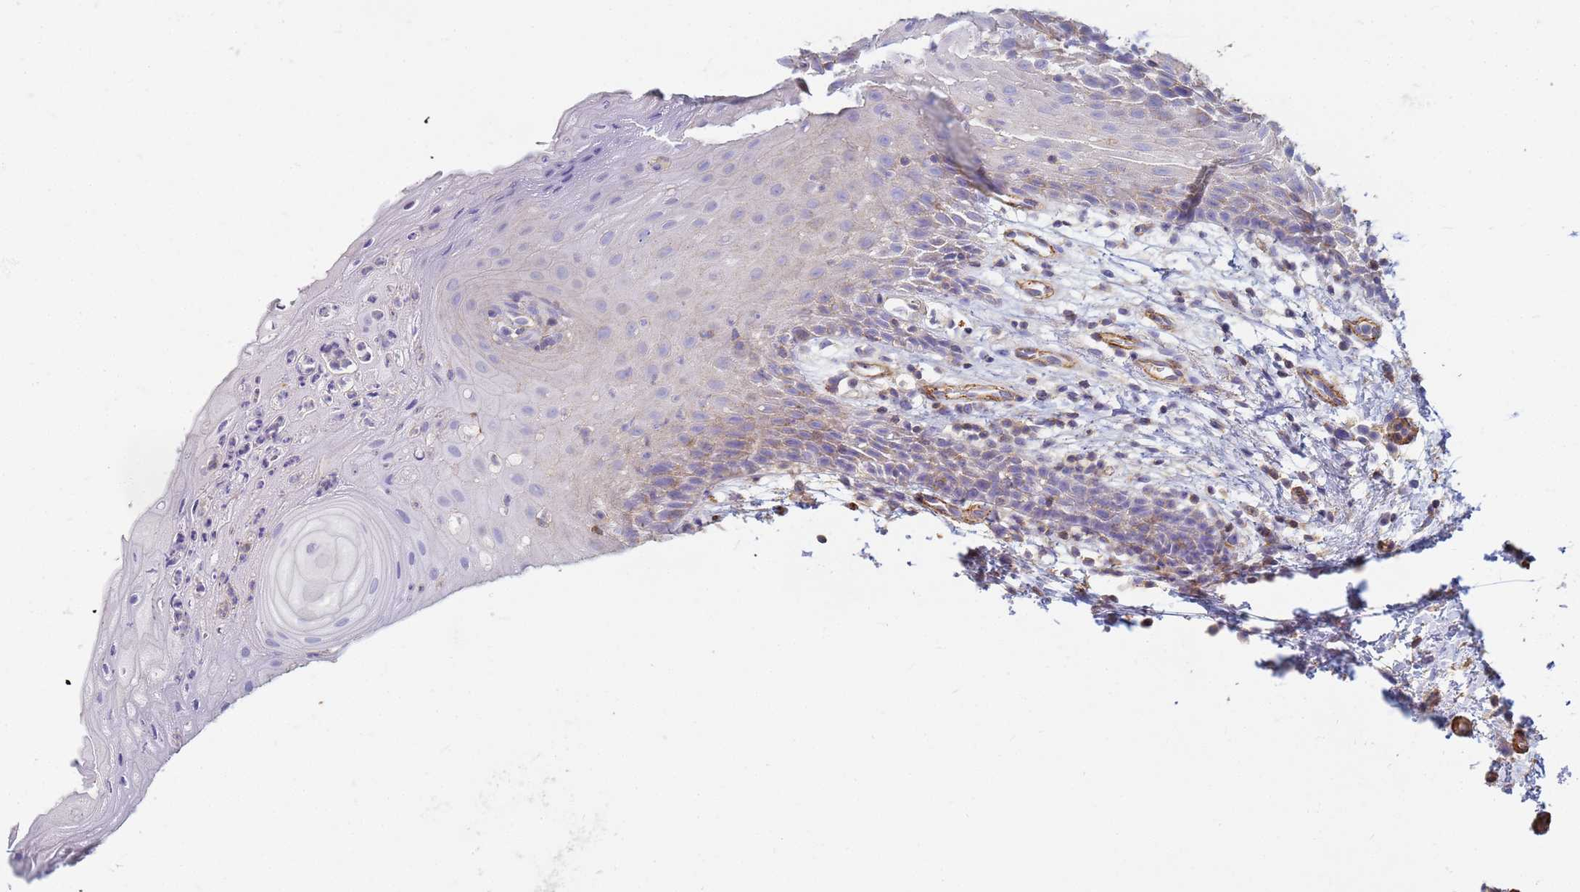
{"staining": {"intensity": "moderate", "quantity": "<25%", "location": "cytoplasmic/membranous"}, "tissue": "oral mucosa", "cell_type": "Squamous epithelial cells", "image_type": "normal", "snomed": [{"axis": "morphology", "description": "Normal tissue, NOS"}, {"axis": "topography", "description": "Oral tissue"}, {"axis": "topography", "description": "Tounge, NOS"}], "caption": "DAB (3,3'-diaminobenzidine) immunohistochemical staining of benign oral mucosa exhibits moderate cytoplasmic/membranous protein positivity in about <25% of squamous epithelial cells. The staining was performed using DAB (3,3'-diaminobenzidine), with brown indicating positive protein expression. Nuclei are stained blue with hematoxylin.", "gene": "TPM1", "patient": {"sex": "female", "age": 59}}